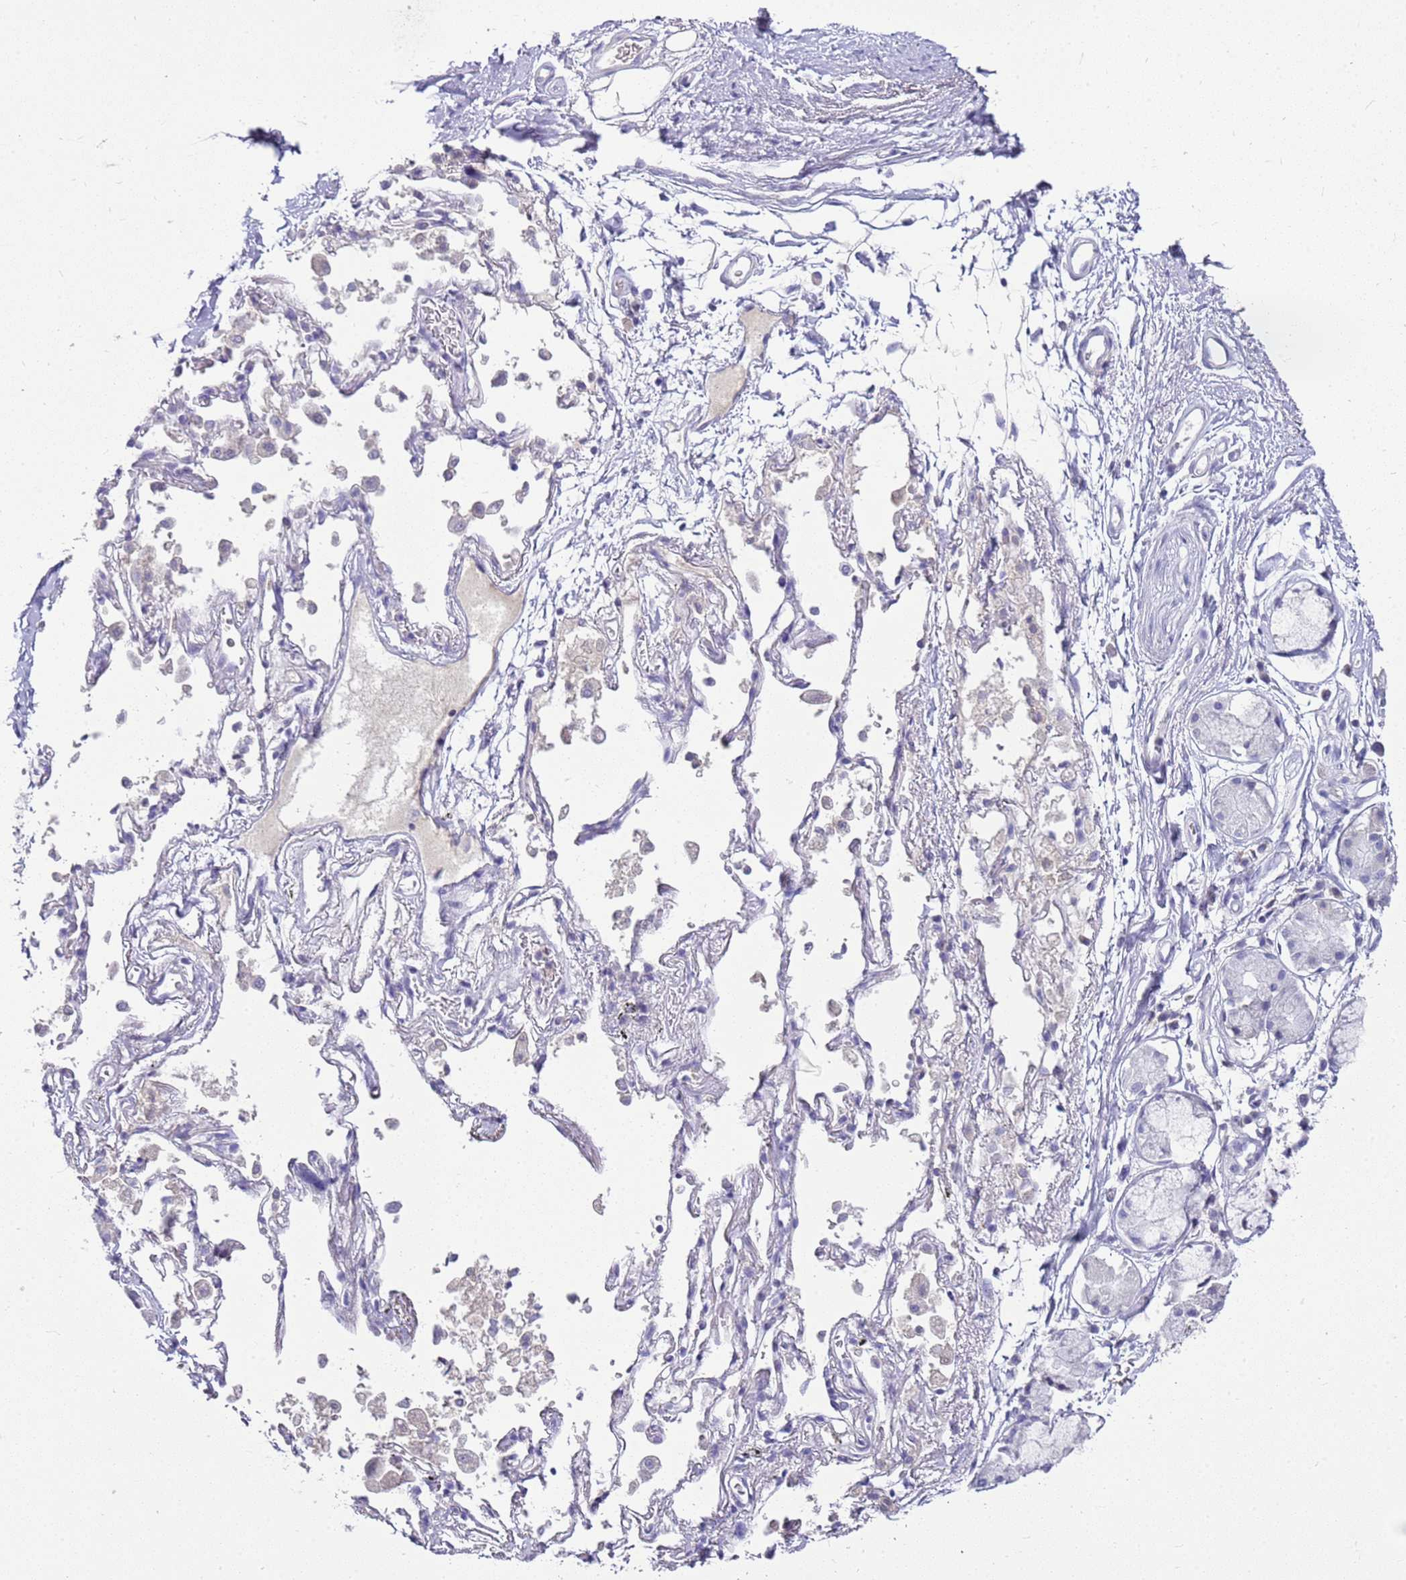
{"staining": {"intensity": "negative", "quantity": "none", "location": "none"}, "tissue": "adipose tissue", "cell_type": "Adipocytes", "image_type": "normal", "snomed": [{"axis": "morphology", "description": "Normal tissue, NOS"}, {"axis": "topography", "description": "Cartilage tissue"}], "caption": "This is a histopathology image of immunohistochemistry staining of benign adipose tissue, which shows no positivity in adipocytes. Brightfield microscopy of IHC stained with DAB (brown) and hematoxylin (blue), captured at high magnification.", "gene": "FABP2", "patient": {"sex": "male", "age": 73}}